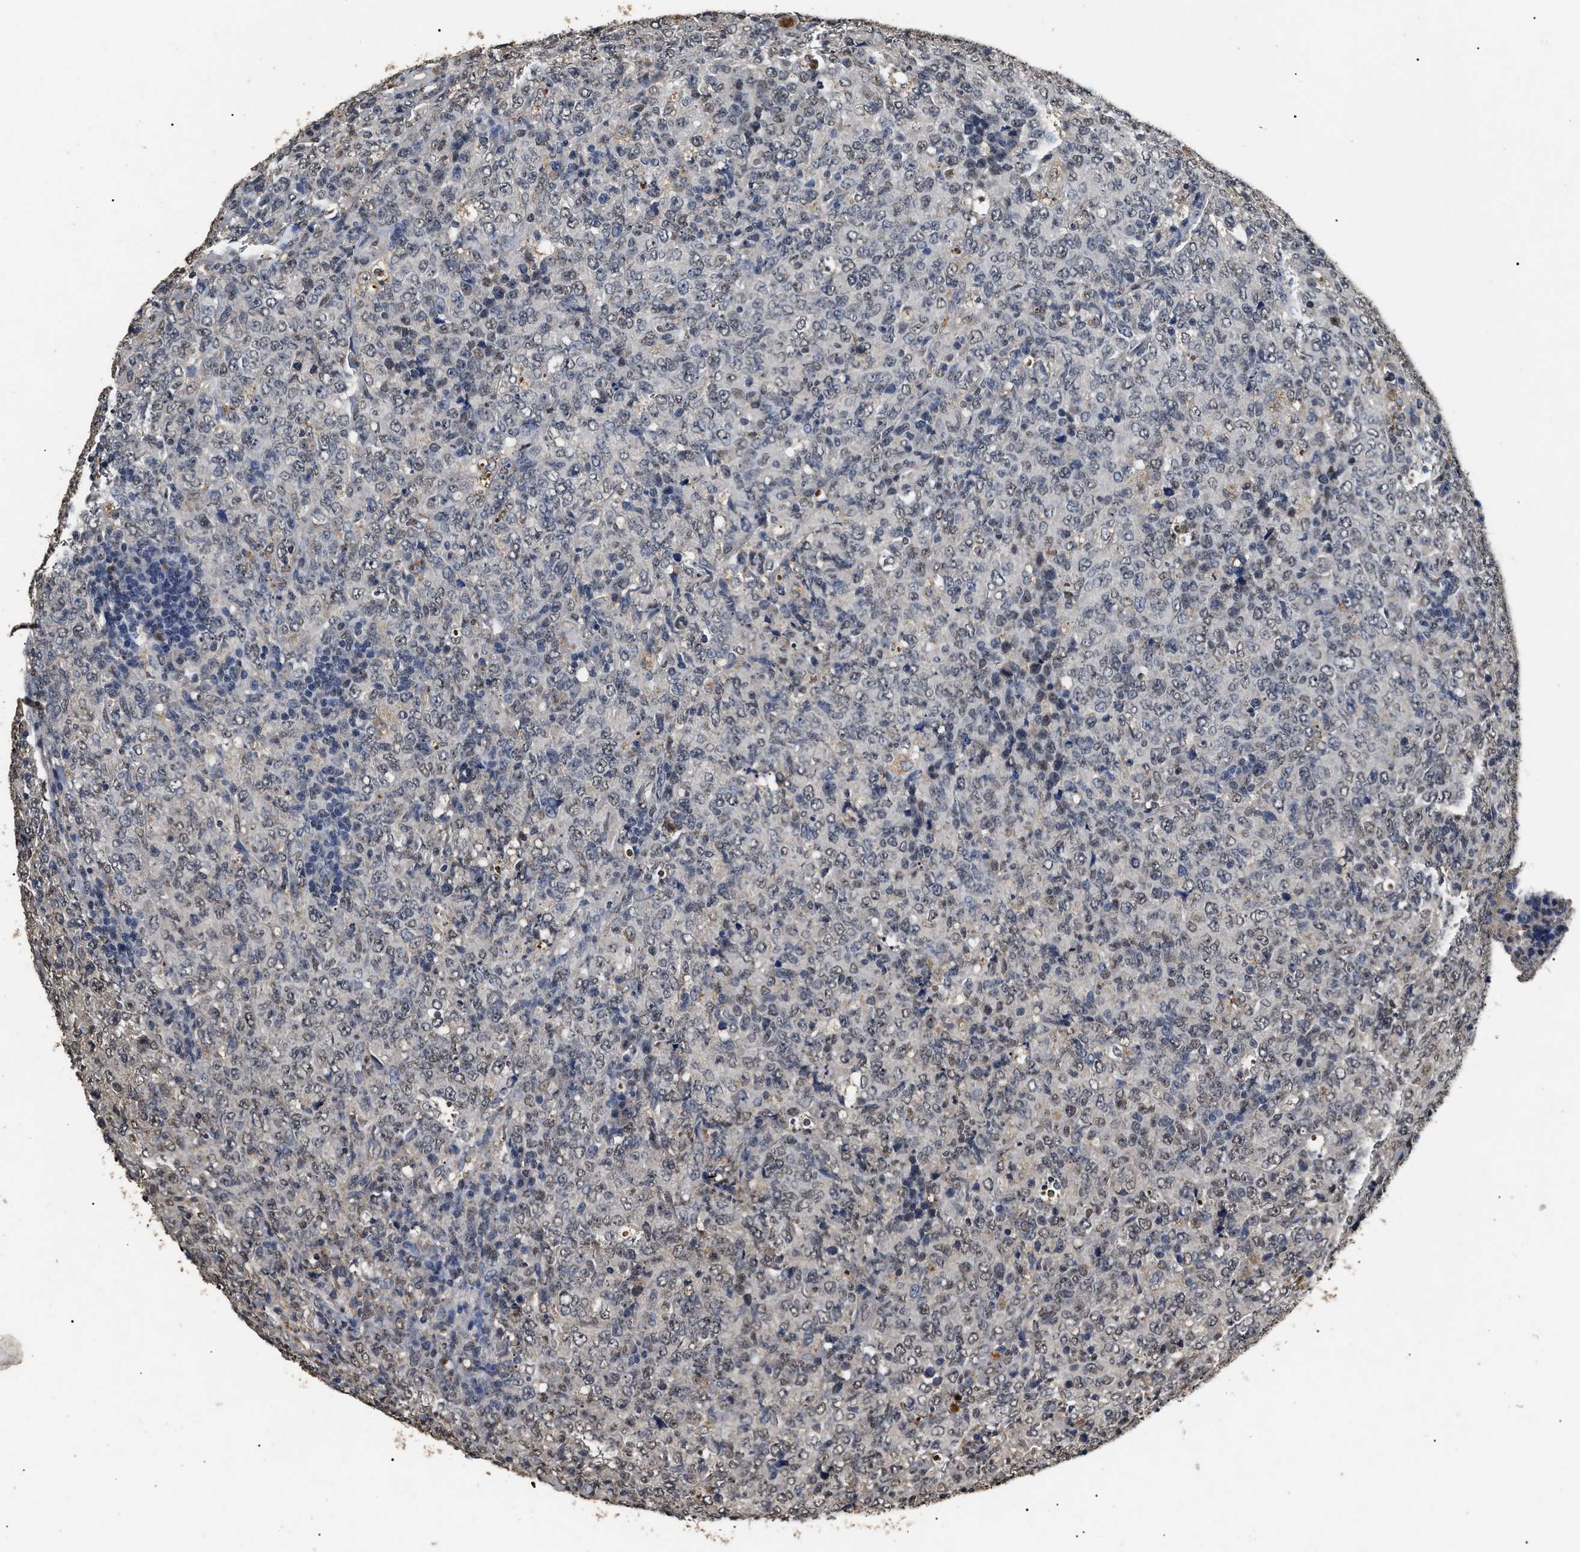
{"staining": {"intensity": "weak", "quantity": "<25%", "location": "nuclear"}, "tissue": "lymphoma", "cell_type": "Tumor cells", "image_type": "cancer", "snomed": [{"axis": "morphology", "description": "Malignant lymphoma, non-Hodgkin's type, High grade"}, {"axis": "topography", "description": "Tonsil"}], "caption": "Human lymphoma stained for a protein using IHC reveals no staining in tumor cells.", "gene": "ANP32E", "patient": {"sex": "female", "age": 36}}